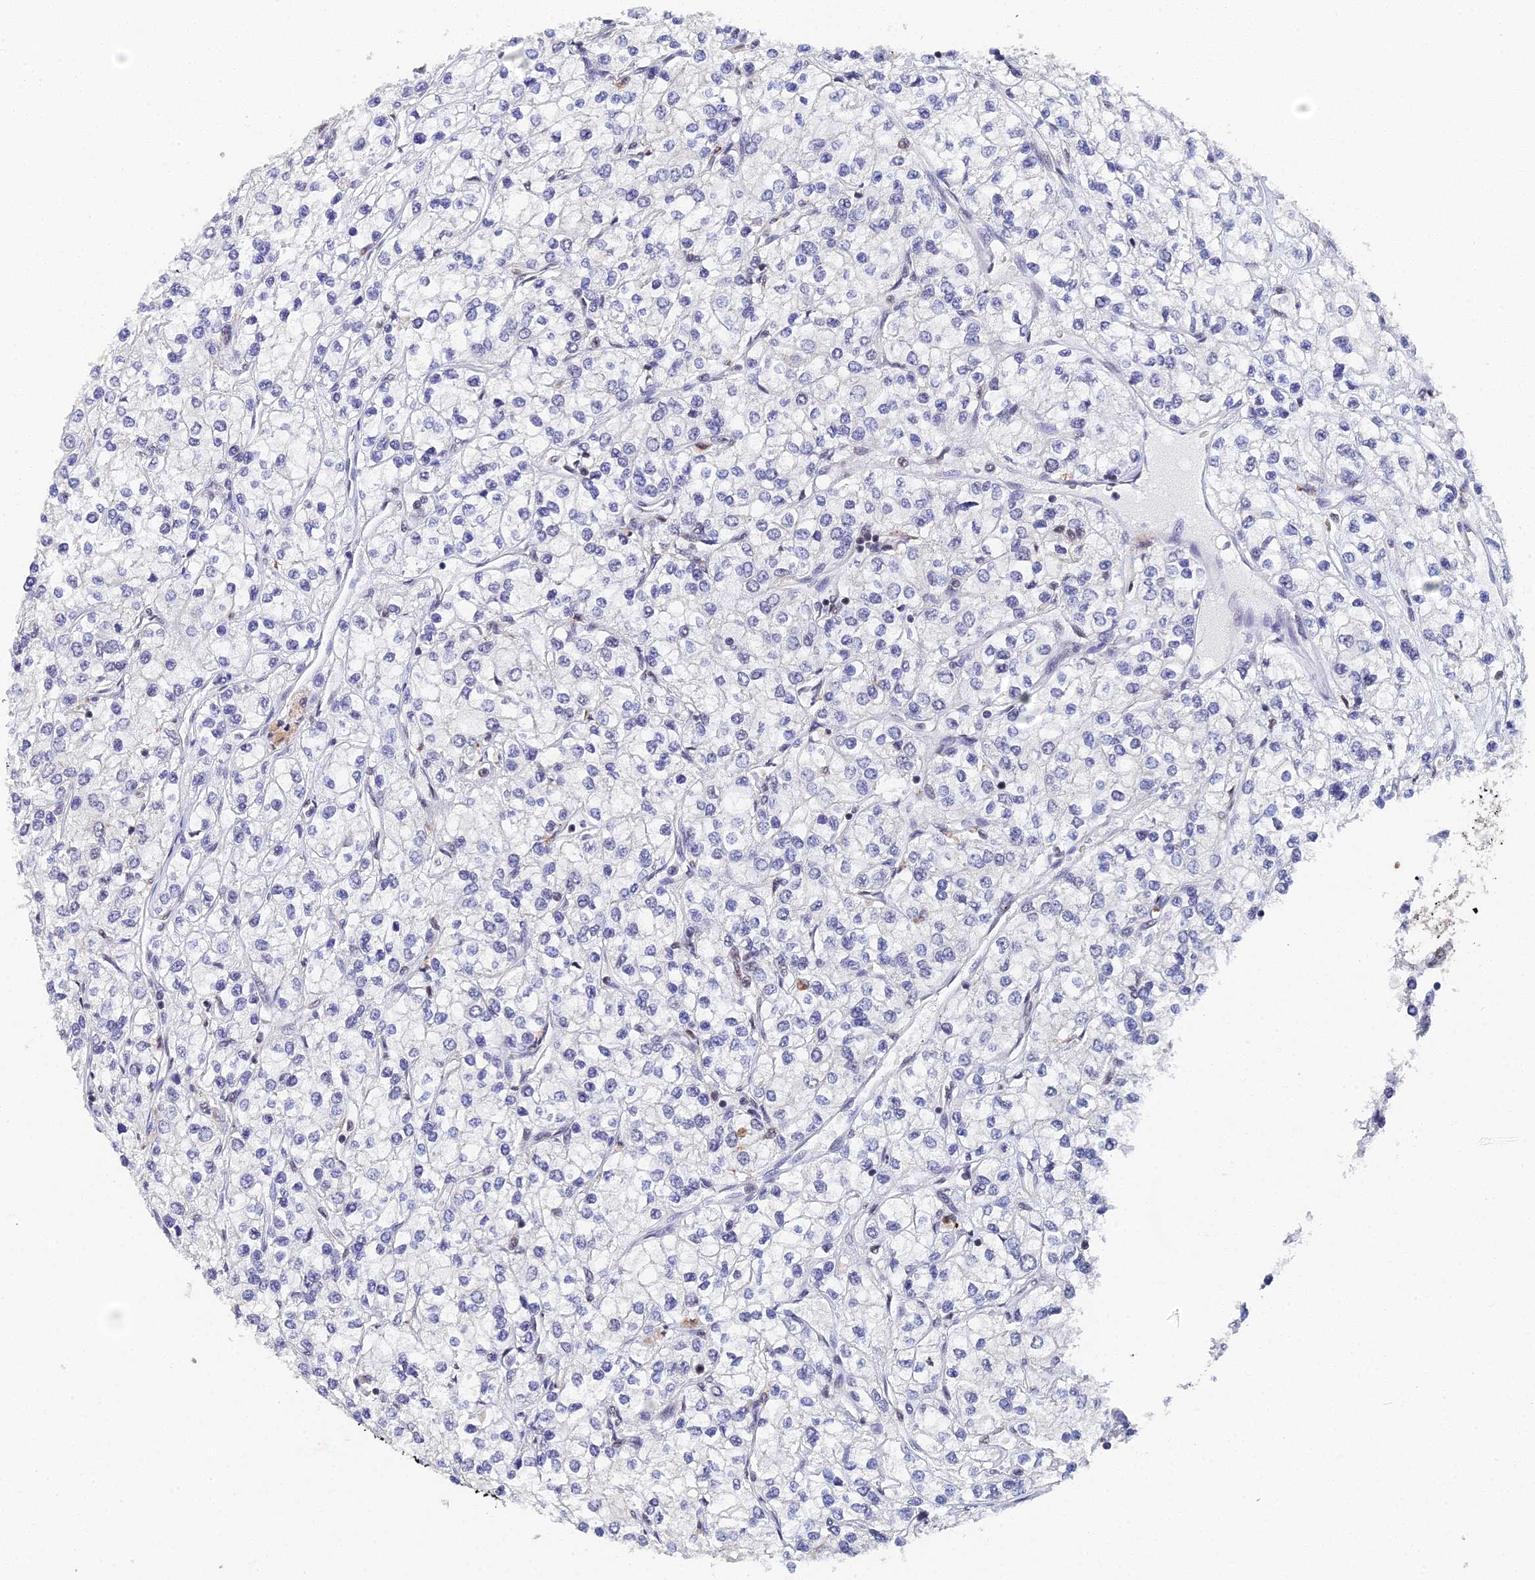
{"staining": {"intensity": "negative", "quantity": "none", "location": "none"}, "tissue": "renal cancer", "cell_type": "Tumor cells", "image_type": "cancer", "snomed": [{"axis": "morphology", "description": "Adenocarcinoma, NOS"}, {"axis": "topography", "description": "Kidney"}], "caption": "The histopathology image shows no staining of tumor cells in renal adenocarcinoma. (IHC, brightfield microscopy, high magnification).", "gene": "MAGOHB", "patient": {"sex": "male", "age": 80}}